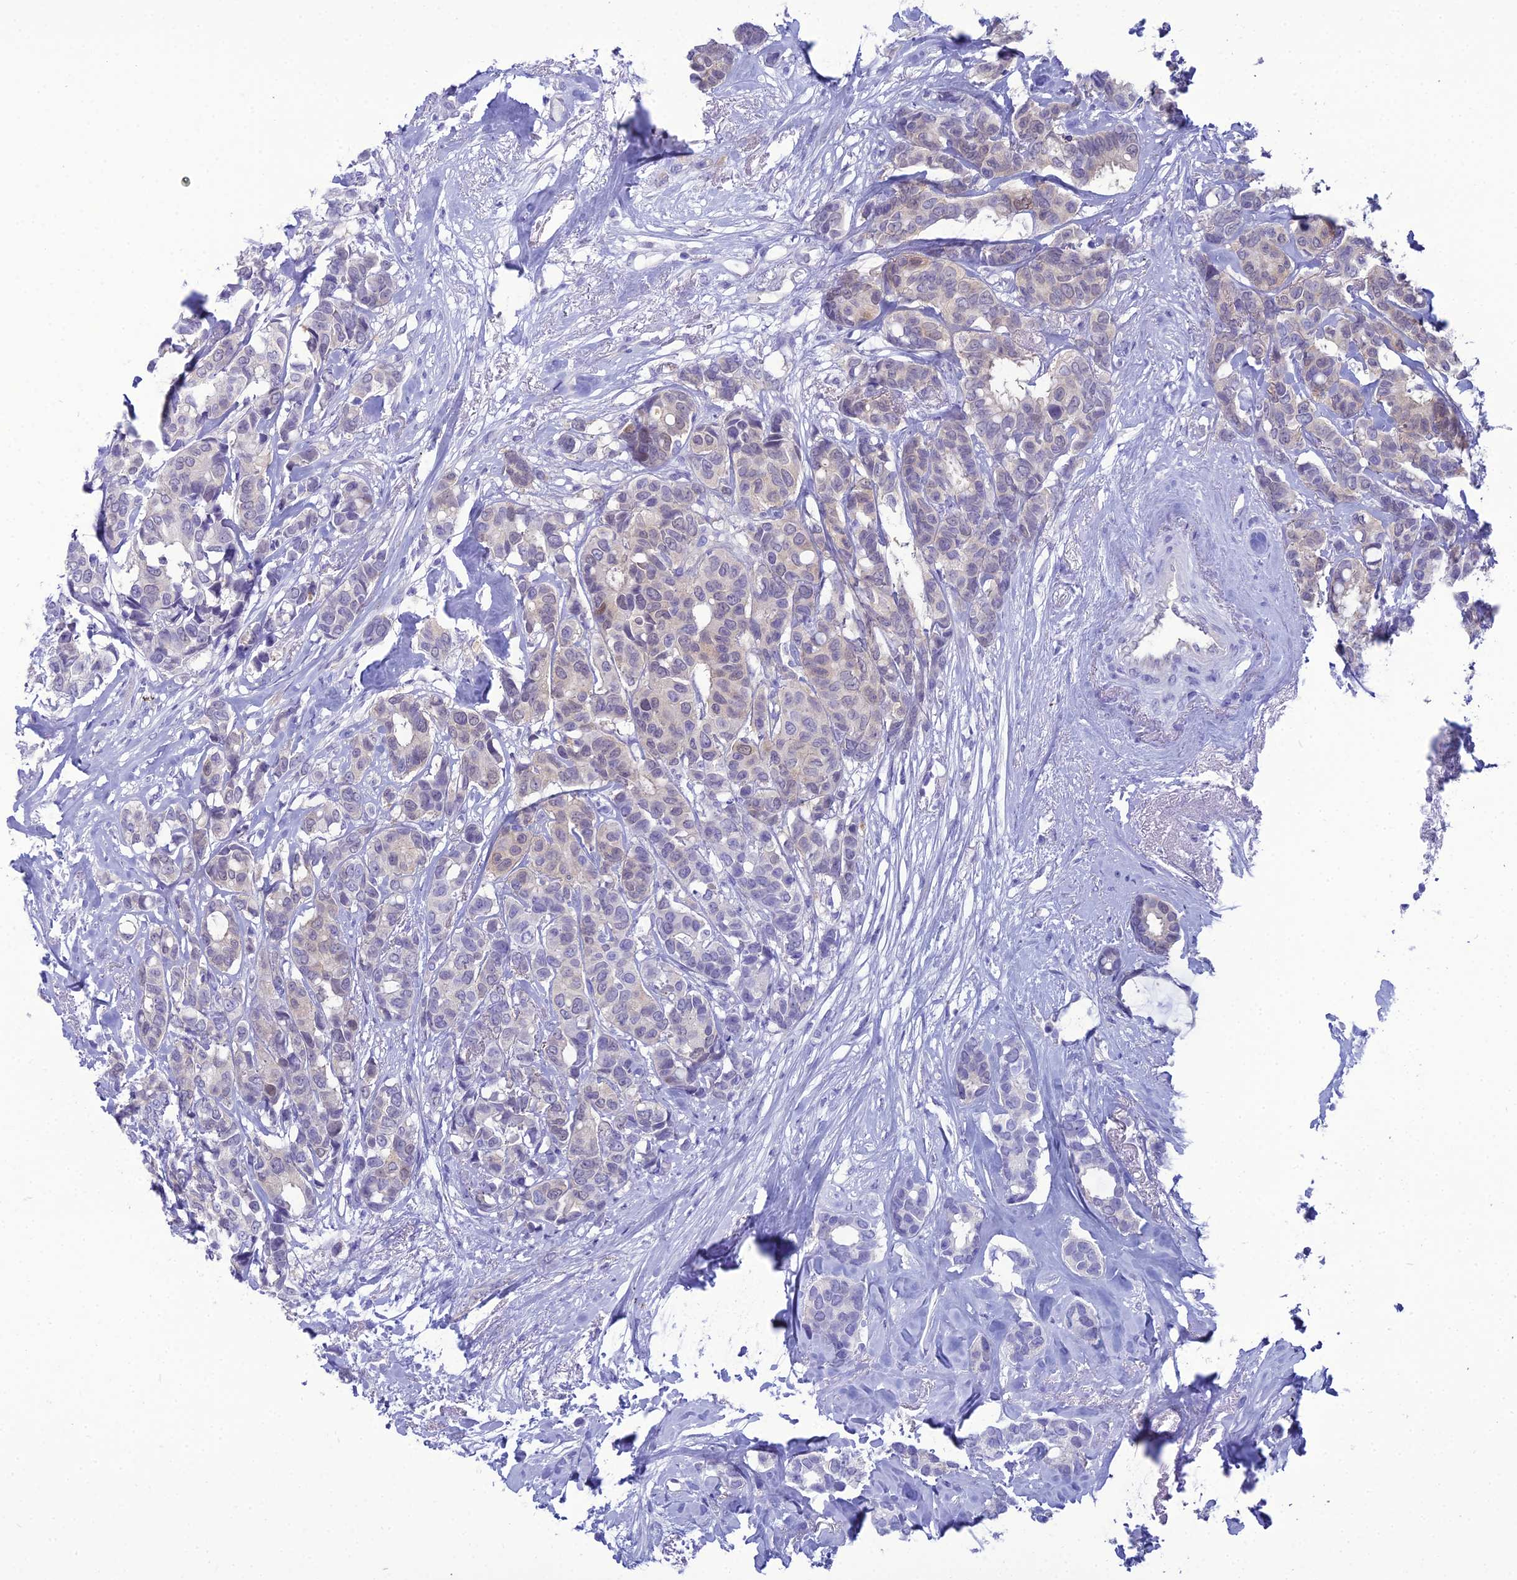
{"staining": {"intensity": "negative", "quantity": "none", "location": "none"}, "tissue": "breast cancer", "cell_type": "Tumor cells", "image_type": "cancer", "snomed": [{"axis": "morphology", "description": "Duct carcinoma"}, {"axis": "topography", "description": "Breast"}], "caption": "Breast cancer stained for a protein using immunohistochemistry shows no staining tumor cells.", "gene": "GNPNAT1", "patient": {"sex": "female", "age": 87}}